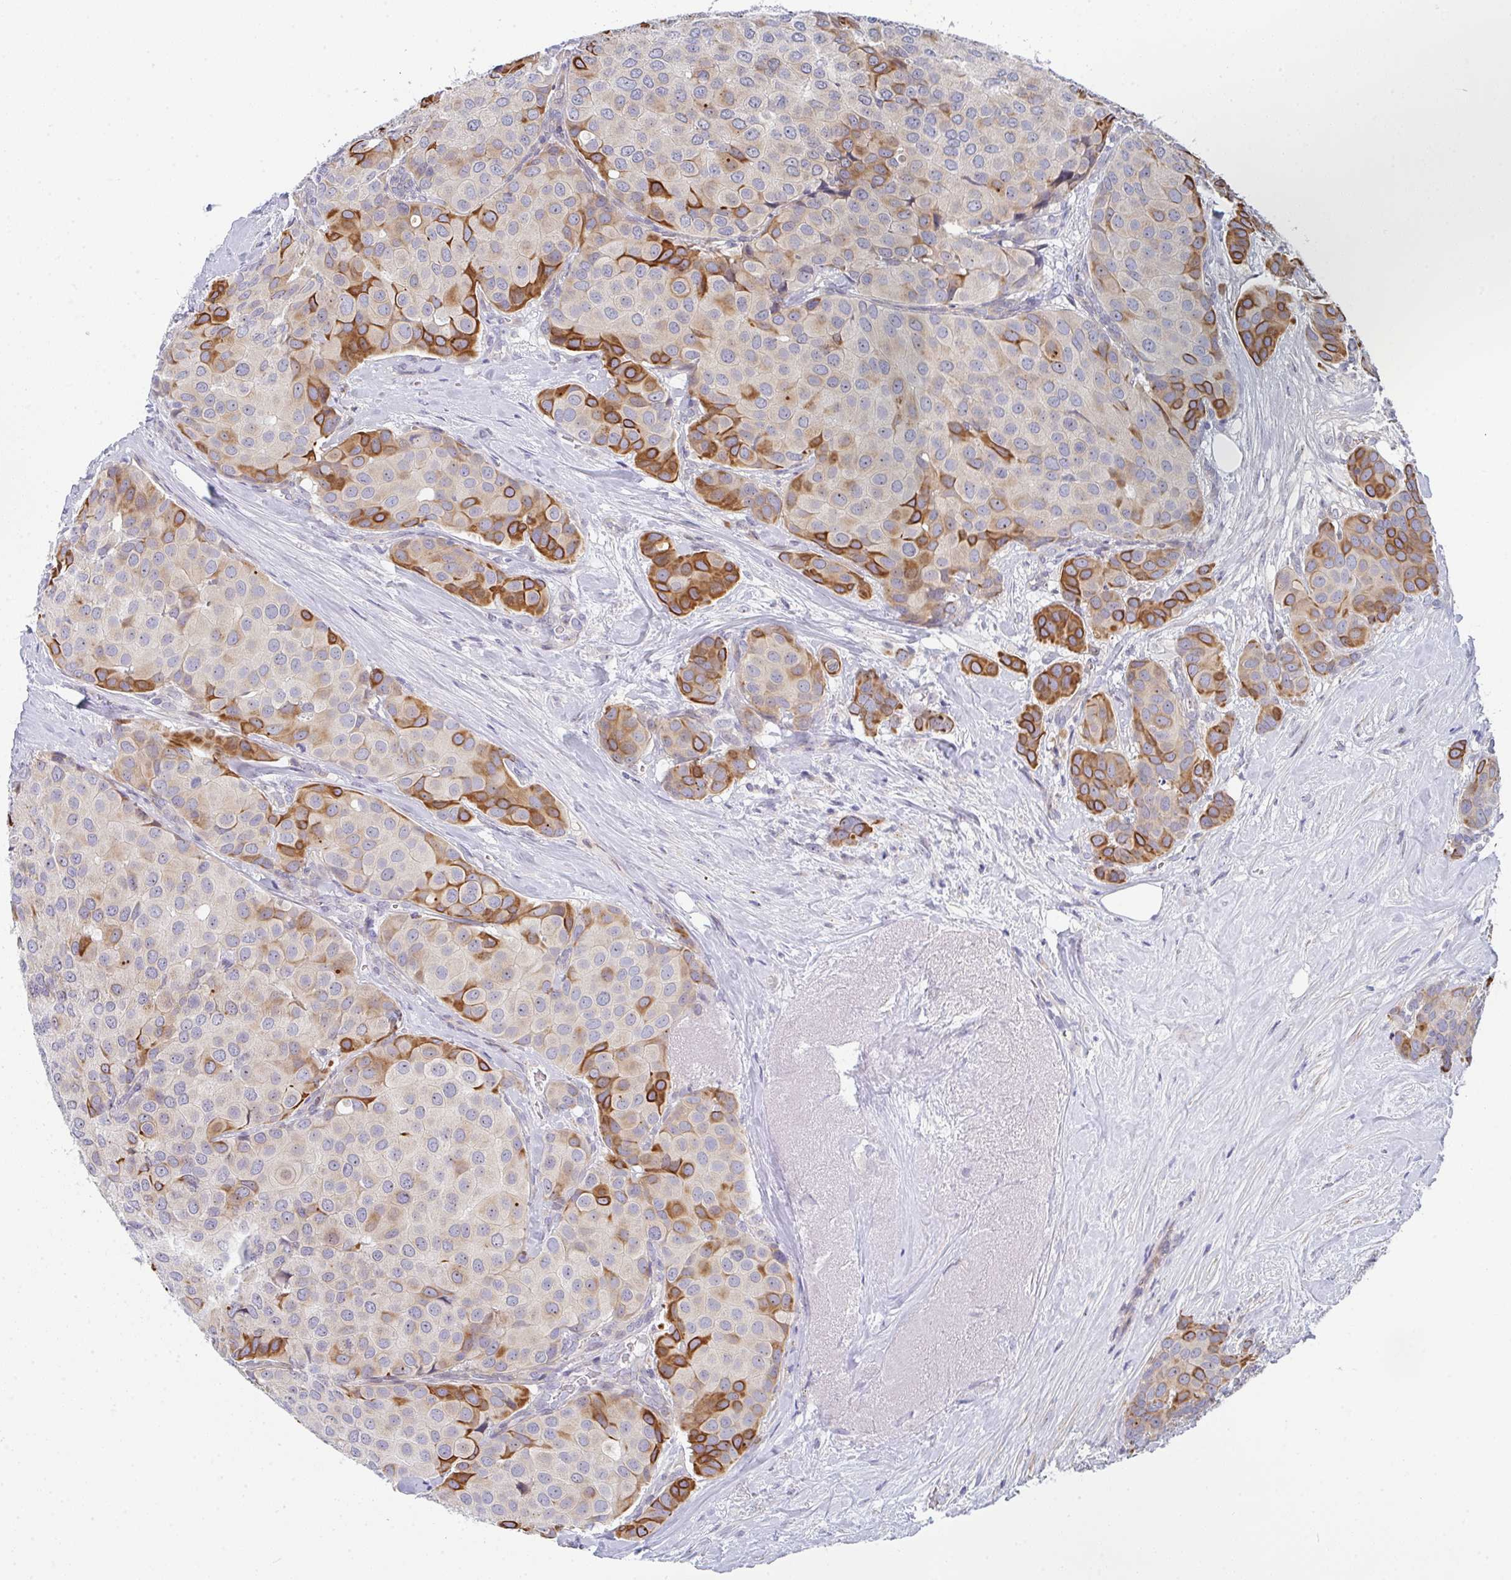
{"staining": {"intensity": "strong", "quantity": "<25%", "location": "cytoplasmic/membranous"}, "tissue": "breast cancer", "cell_type": "Tumor cells", "image_type": "cancer", "snomed": [{"axis": "morphology", "description": "Duct carcinoma"}, {"axis": "topography", "description": "Breast"}], "caption": "Immunohistochemistry micrograph of neoplastic tissue: infiltrating ductal carcinoma (breast) stained using IHC demonstrates medium levels of strong protein expression localized specifically in the cytoplasmic/membranous of tumor cells, appearing as a cytoplasmic/membranous brown color.", "gene": "KLHL33", "patient": {"sex": "female", "age": 70}}